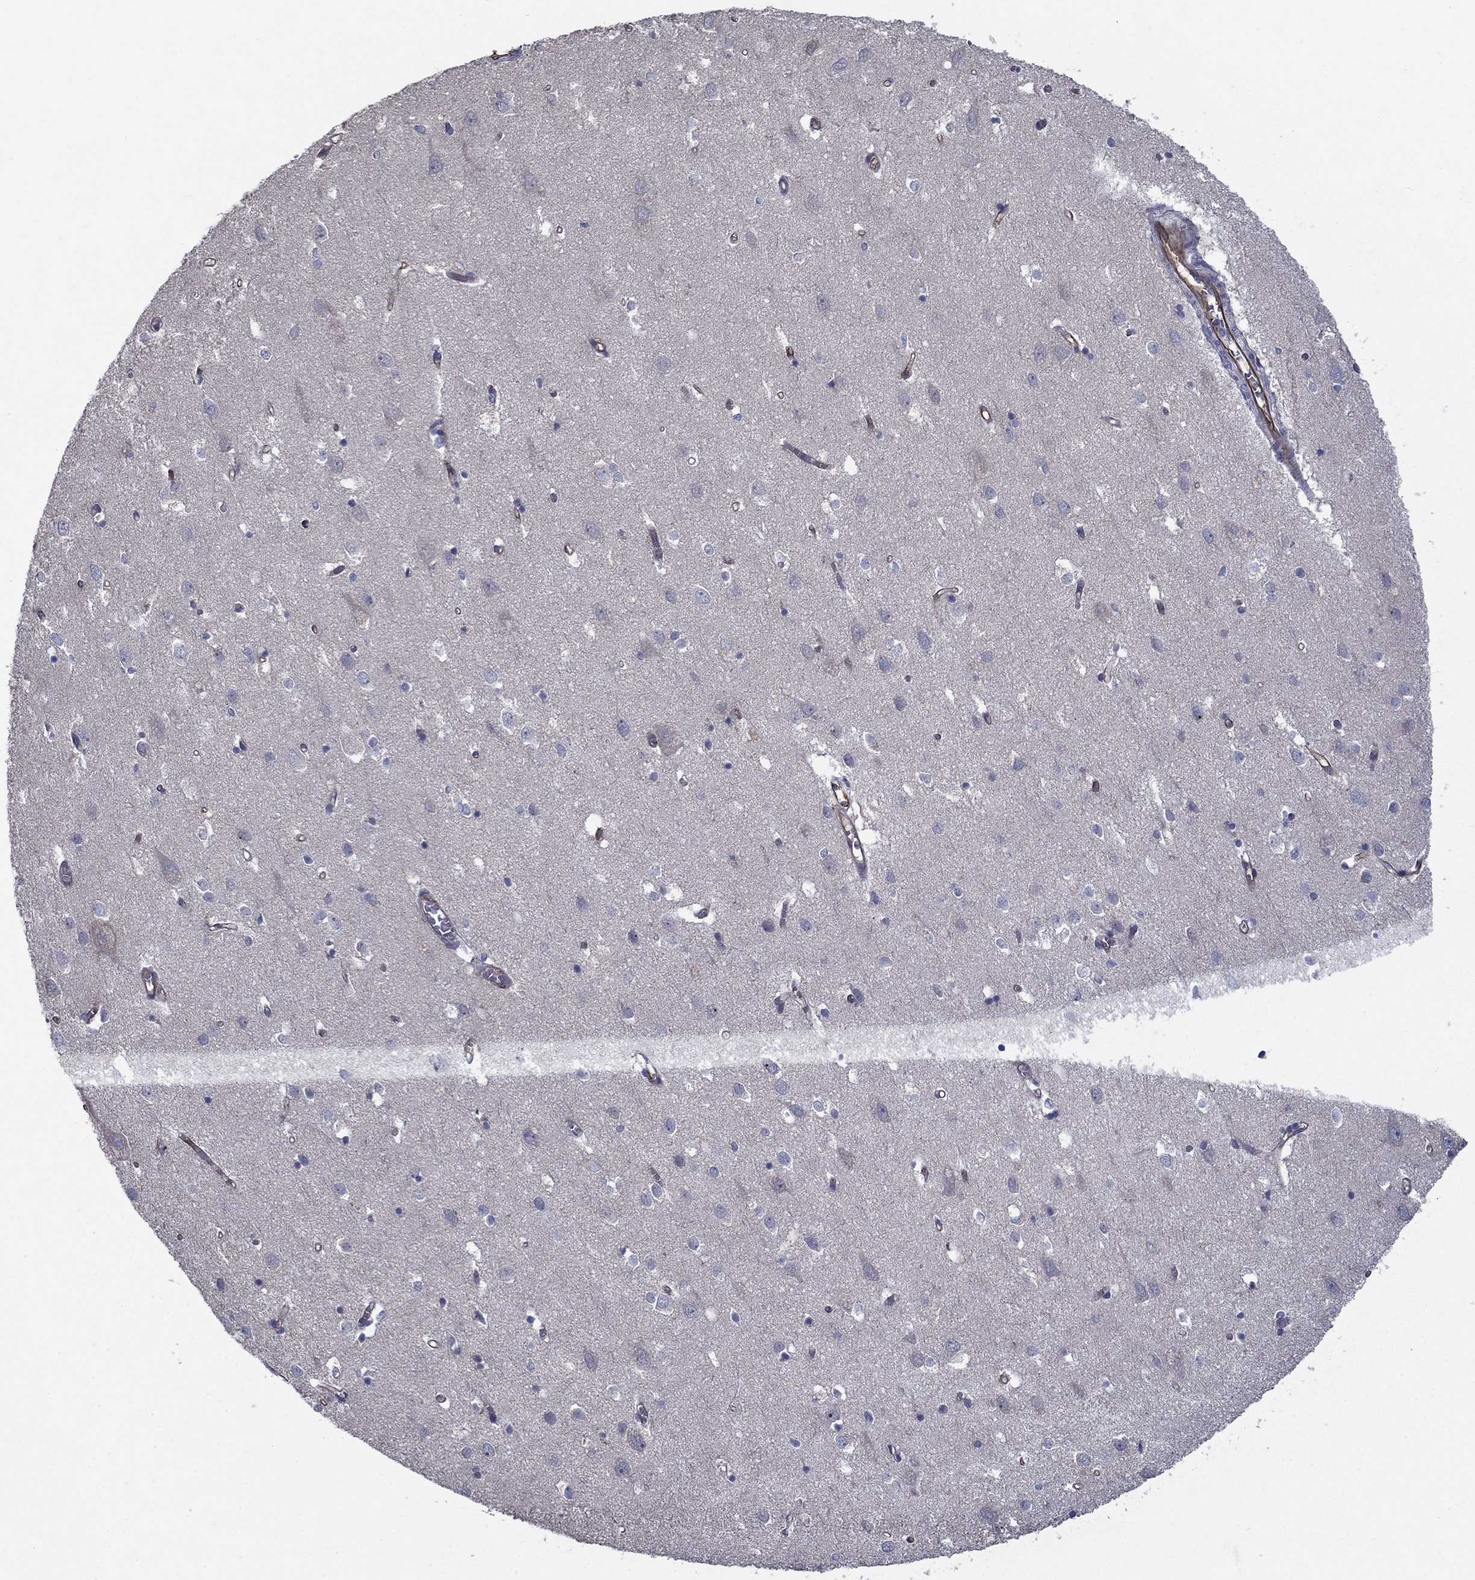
{"staining": {"intensity": "moderate", "quantity": ">75%", "location": "cytoplasmic/membranous"}, "tissue": "cerebral cortex", "cell_type": "Endothelial cells", "image_type": "normal", "snomed": [{"axis": "morphology", "description": "Normal tissue, NOS"}, {"axis": "topography", "description": "Cerebral cortex"}], "caption": "IHC image of benign cerebral cortex: cerebral cortex stained using immunohistochemistry (IHC) exhibits medium levels of moderate protein expression localized specifically in the cytoplasmic/membranous of endothelial cells, appearing as a cytoplasmic/membranous brown color.", "gene": "SLC7A1", "patient": {"sex": "male", "age": 70}}